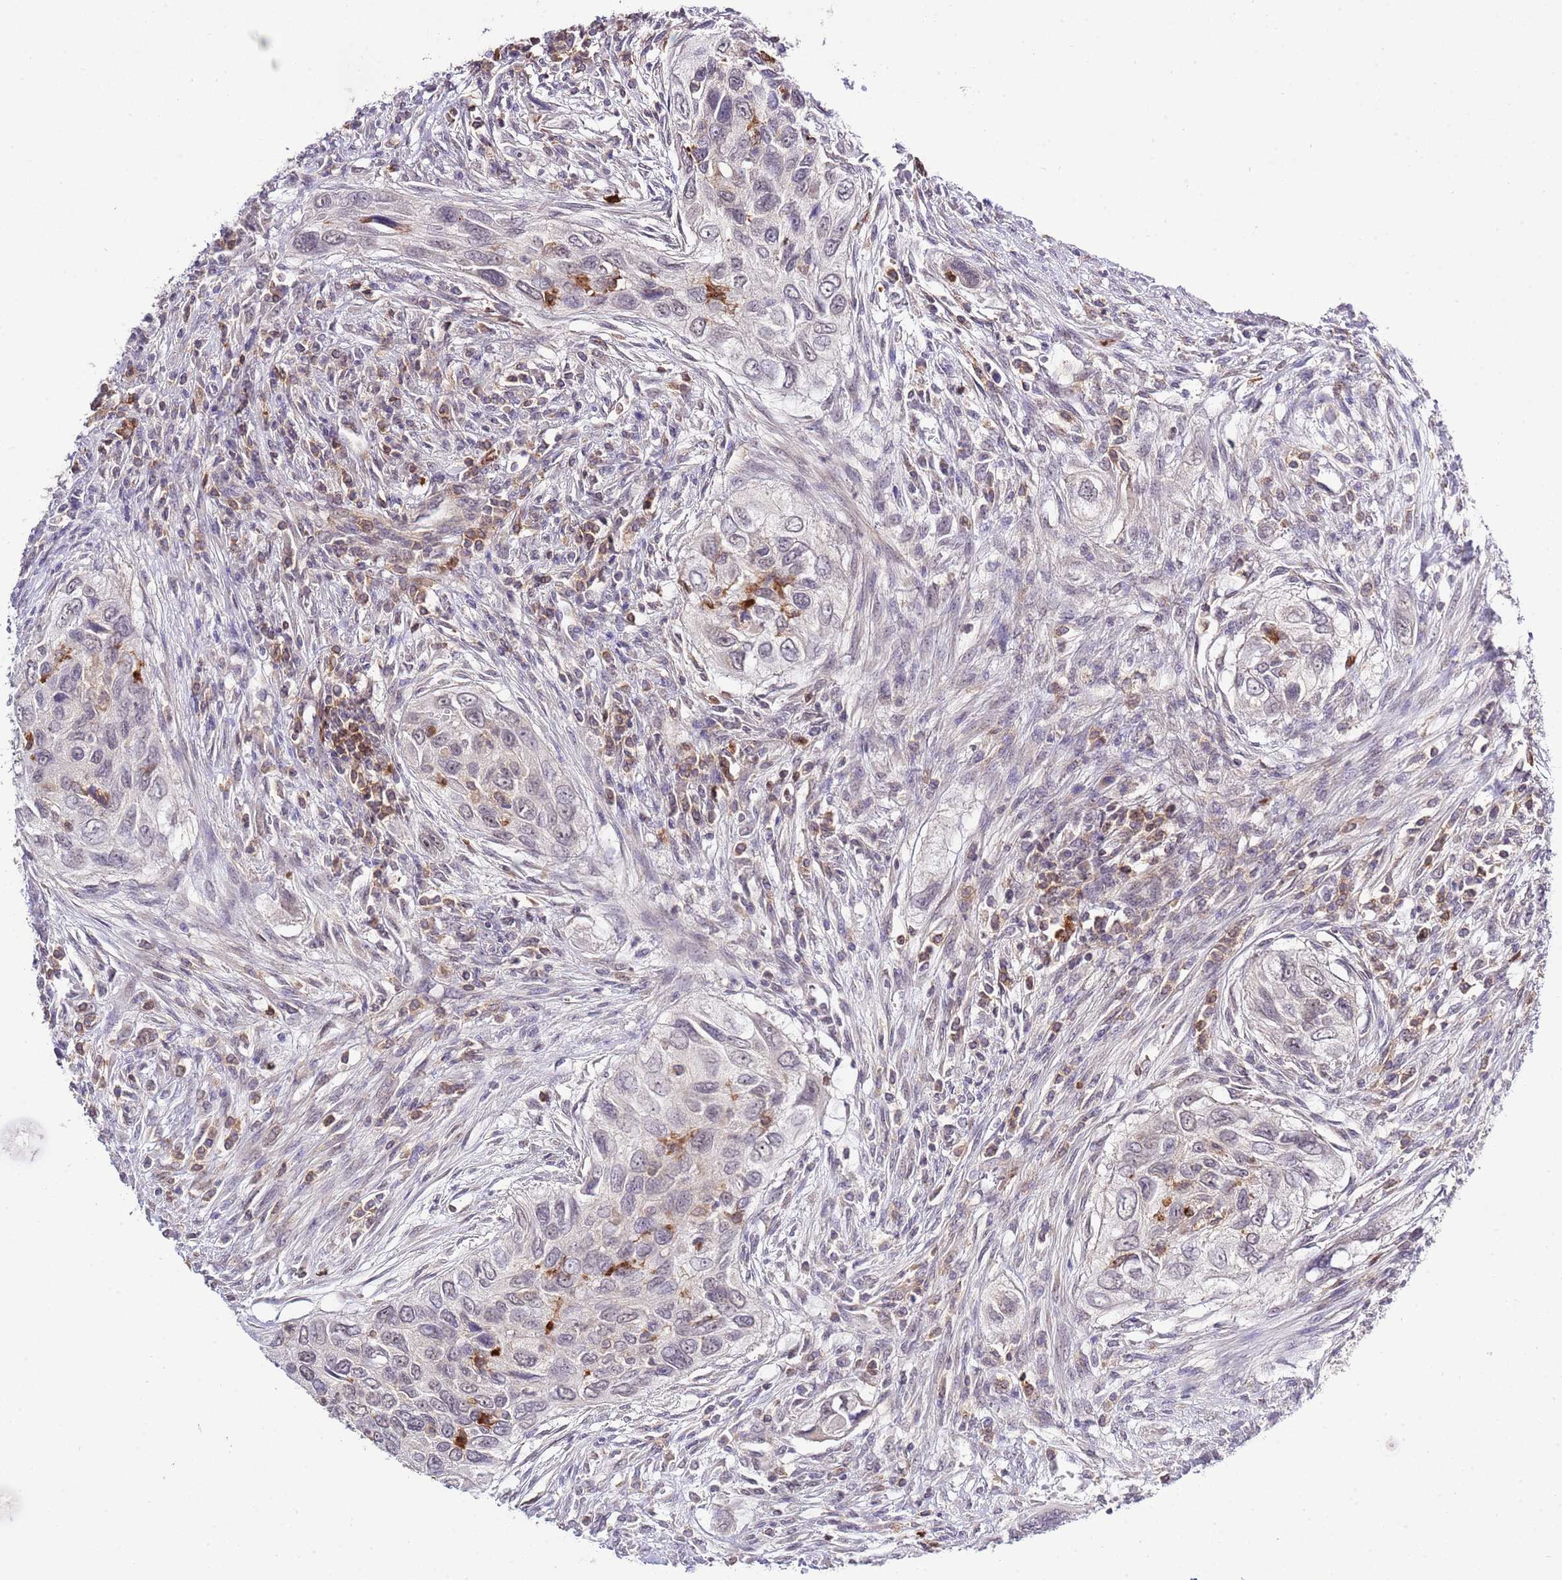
{"staining": {"intensity": "negative", "quantity": "none", "location": "none"}, "tissue": "urothelial cancer", "cell_type": "Tumor cells", "image_type": "cancer", "snomed": [{"axis": "morphology", "description": "Urothelial carcinoma, High grade"}, {"axis": "topography", "description": "Urinary bladder"}], "caption": "Immunohistochemical staining of human urothelial carcinoma (high-grade) displays no significant positivity in tumor cells.", "gene": "EFHD1", "patient": {"sex": "female", "age": 60}}